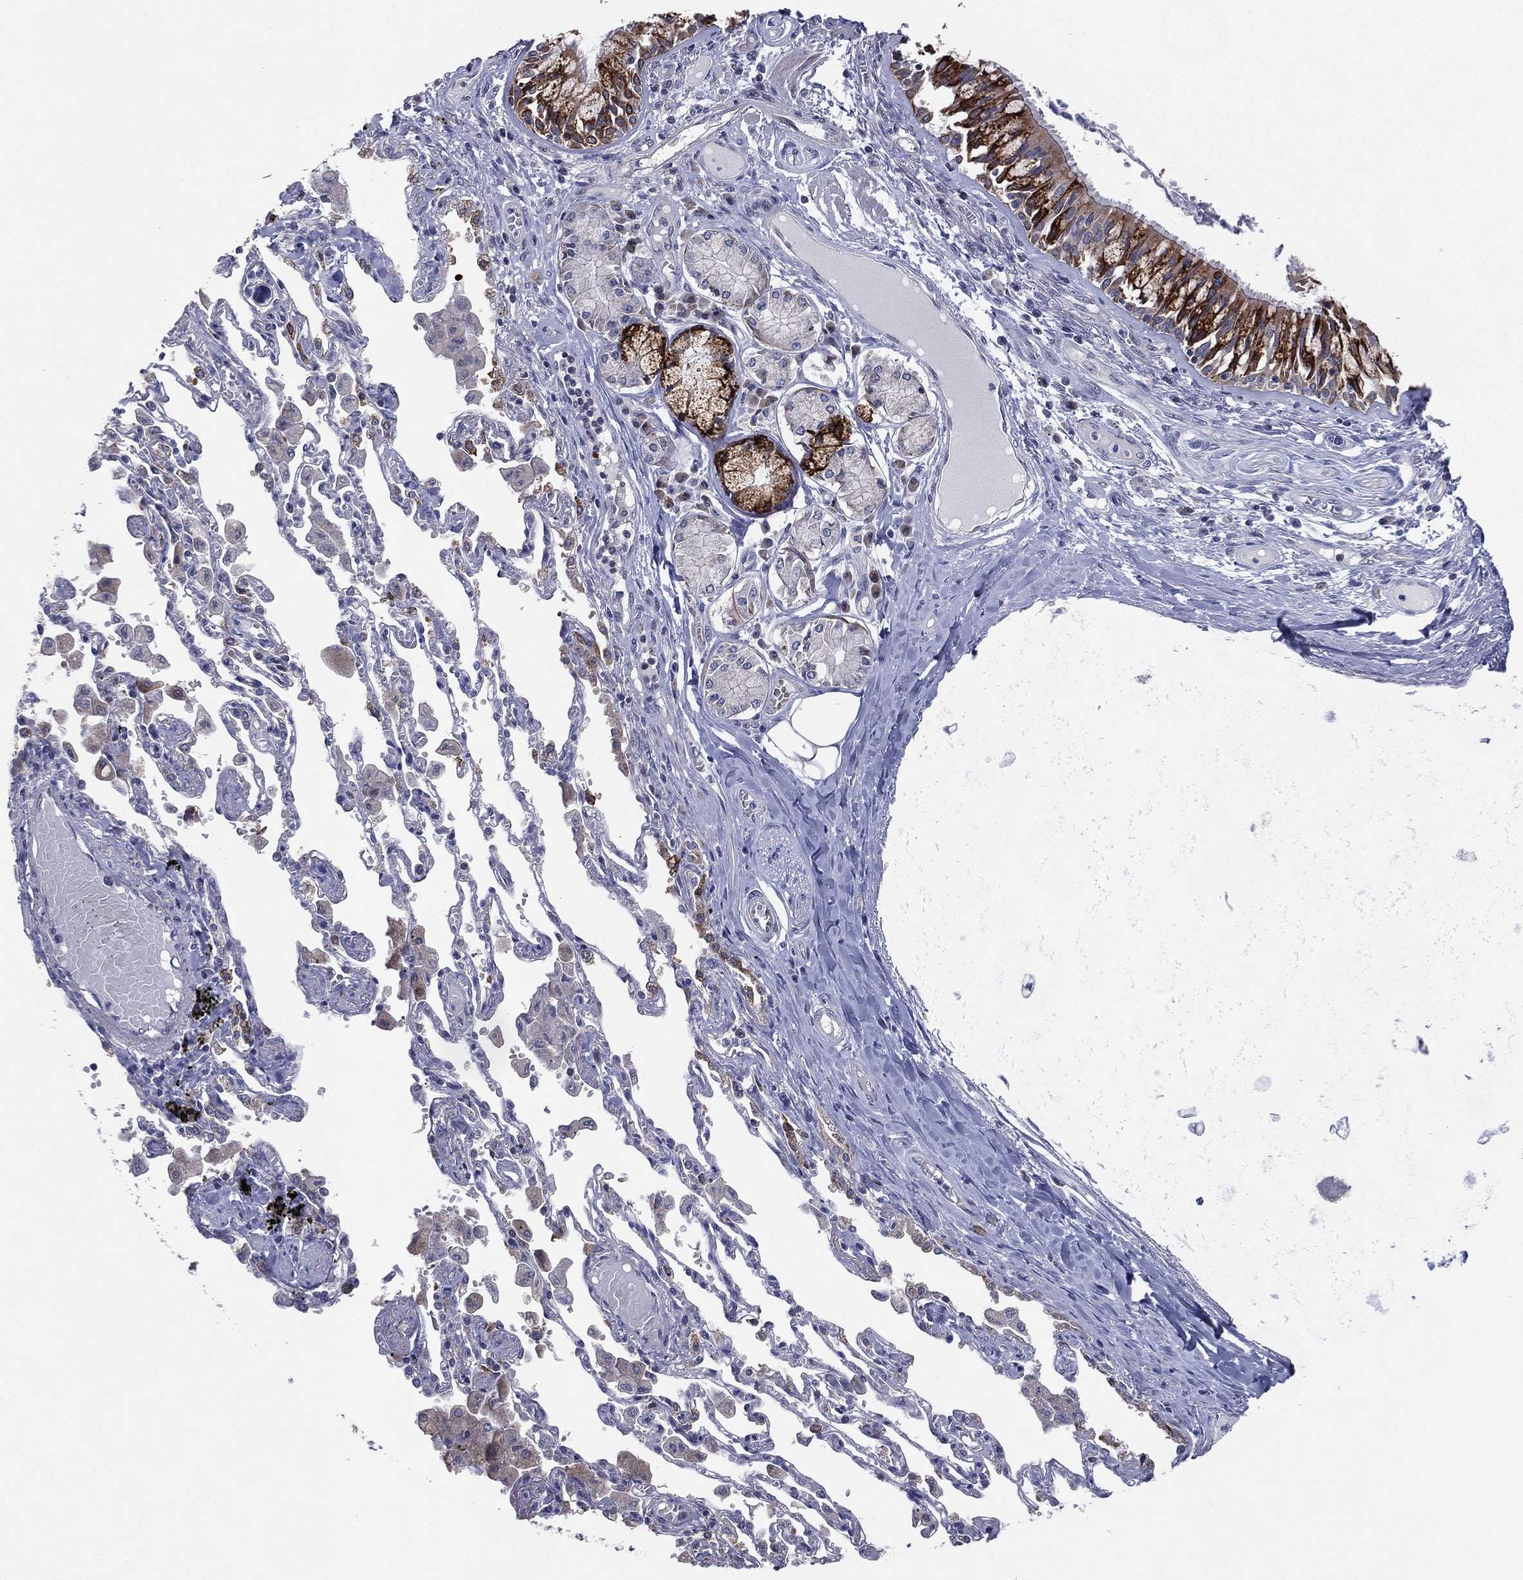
{"staining": {"intensity": "strong", "quantity": ">75%", "location": "cytoplasmic/membranous"}, "tissue": "bronchus", "cell_type": "Respiratory epithelial cells", "image_type": "normal", "snomed": [{"axis": "morphology", "description": "Normal tissue, NOS"}, {"axis": "morphology", "description": "Squamous cell carcinoma, NOS"}, {"axis": "topography", "description": "Cartilage tissue"}, {"axis": "topography", "description": "Bronchus"}, {"axis": "topography", "description": "Lung"}], "caption": "Immunohistochemistry (IHC) image of benign bronchus stained for a protein (brown), which displays high levels of strong cytoplasmic/membranous staining in about >75% of respiratory epithelial cells.", "gene": "KAT14", "patient": {"sex": "female", "age": 49}}